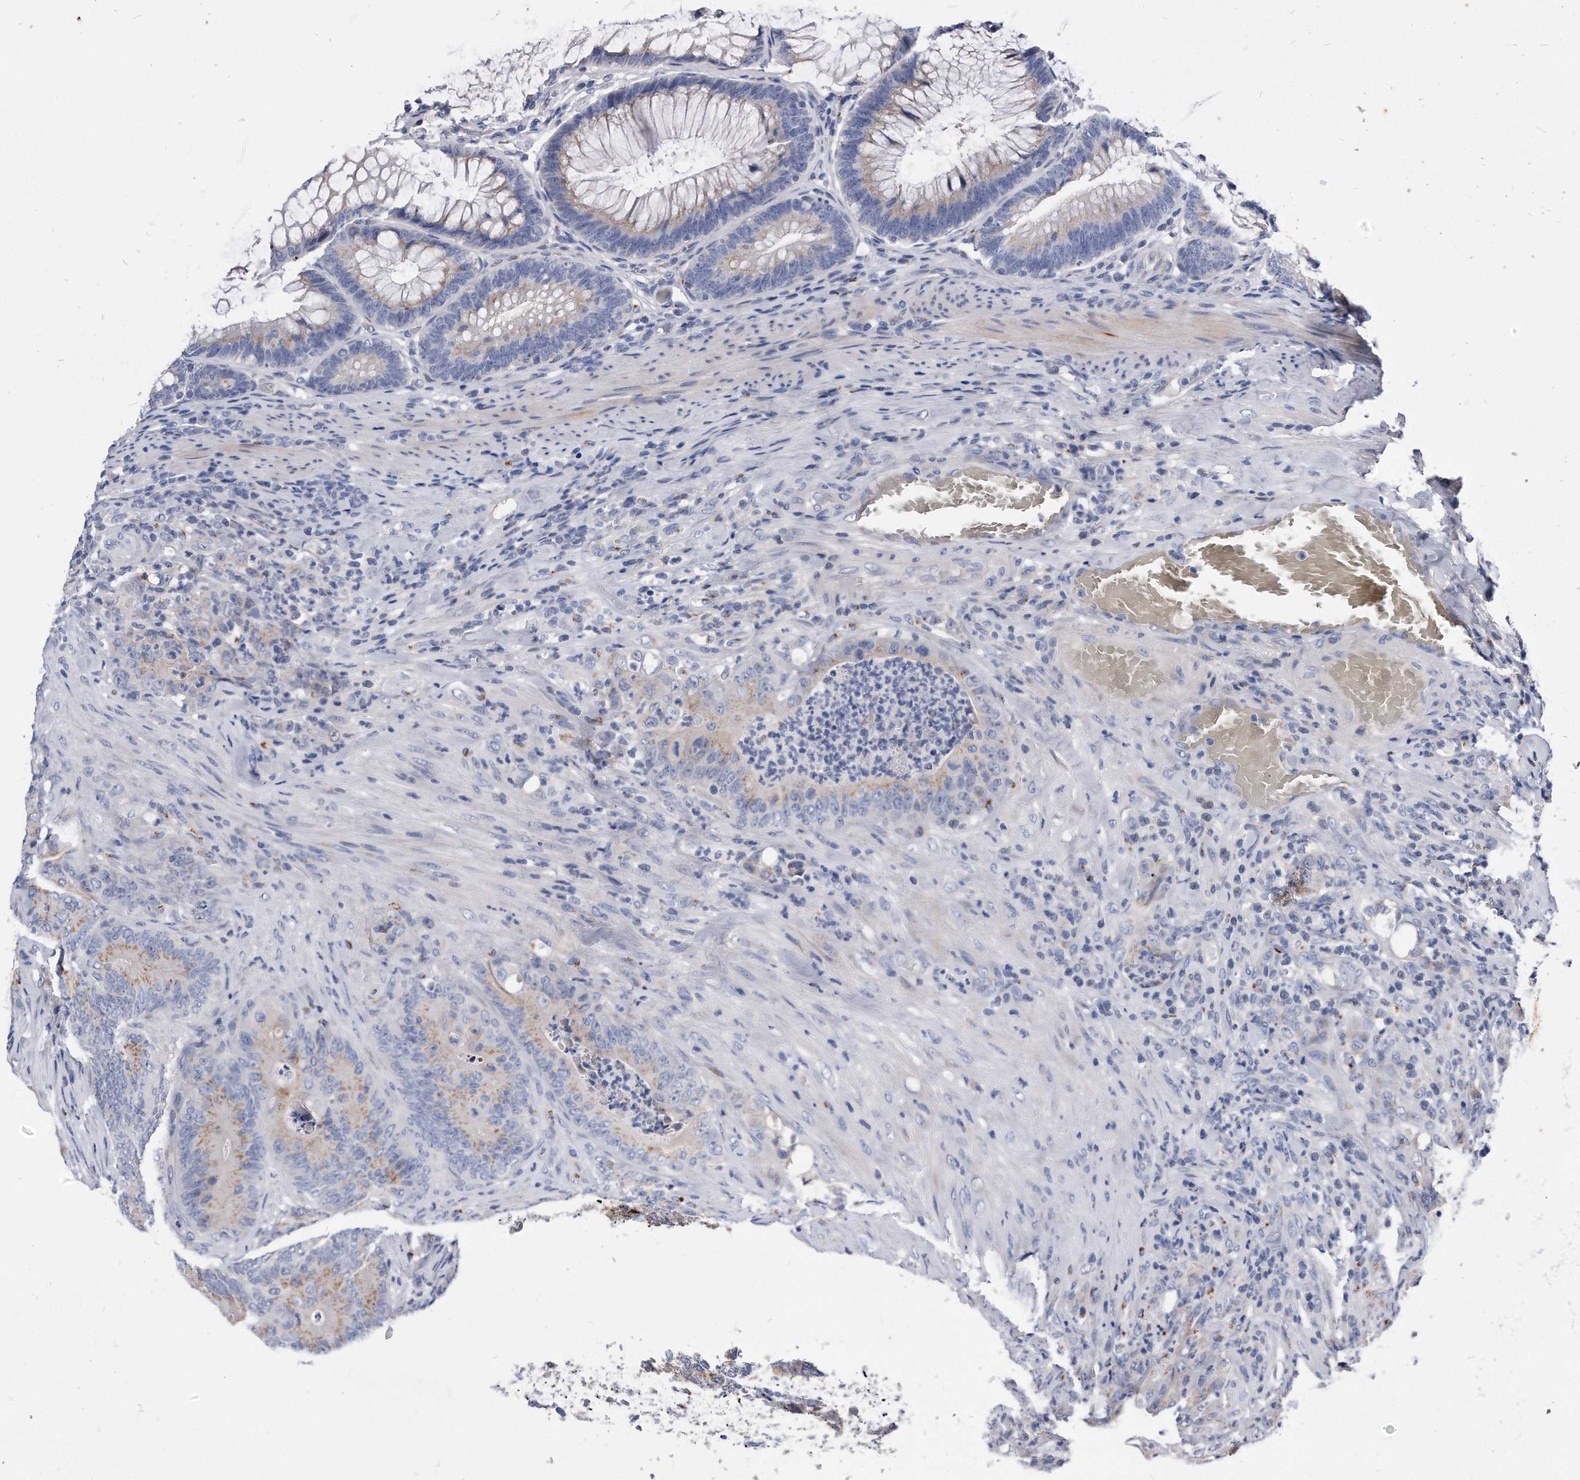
{"staining": {"intensity": "weak", "quantity": "25%-75%", "location": "cytoplasmic/membranous"}, "tissue": "colorectal cancer", "cell_type": "Tumor cells", "image_type": "cancer", "snomed": [{"axis": "morphology", "description": "Normal tissue, NOS"}, {"axis": "topography", "description": "Colon"}], "caption": "A low amount of weak cytoplasmic/membranous positivity is present in about 25%-75% of tumor cells in colorectal cancer tissue.", "gene": "MGAT4A", "patient": {"sex": "female", "age": 82}}